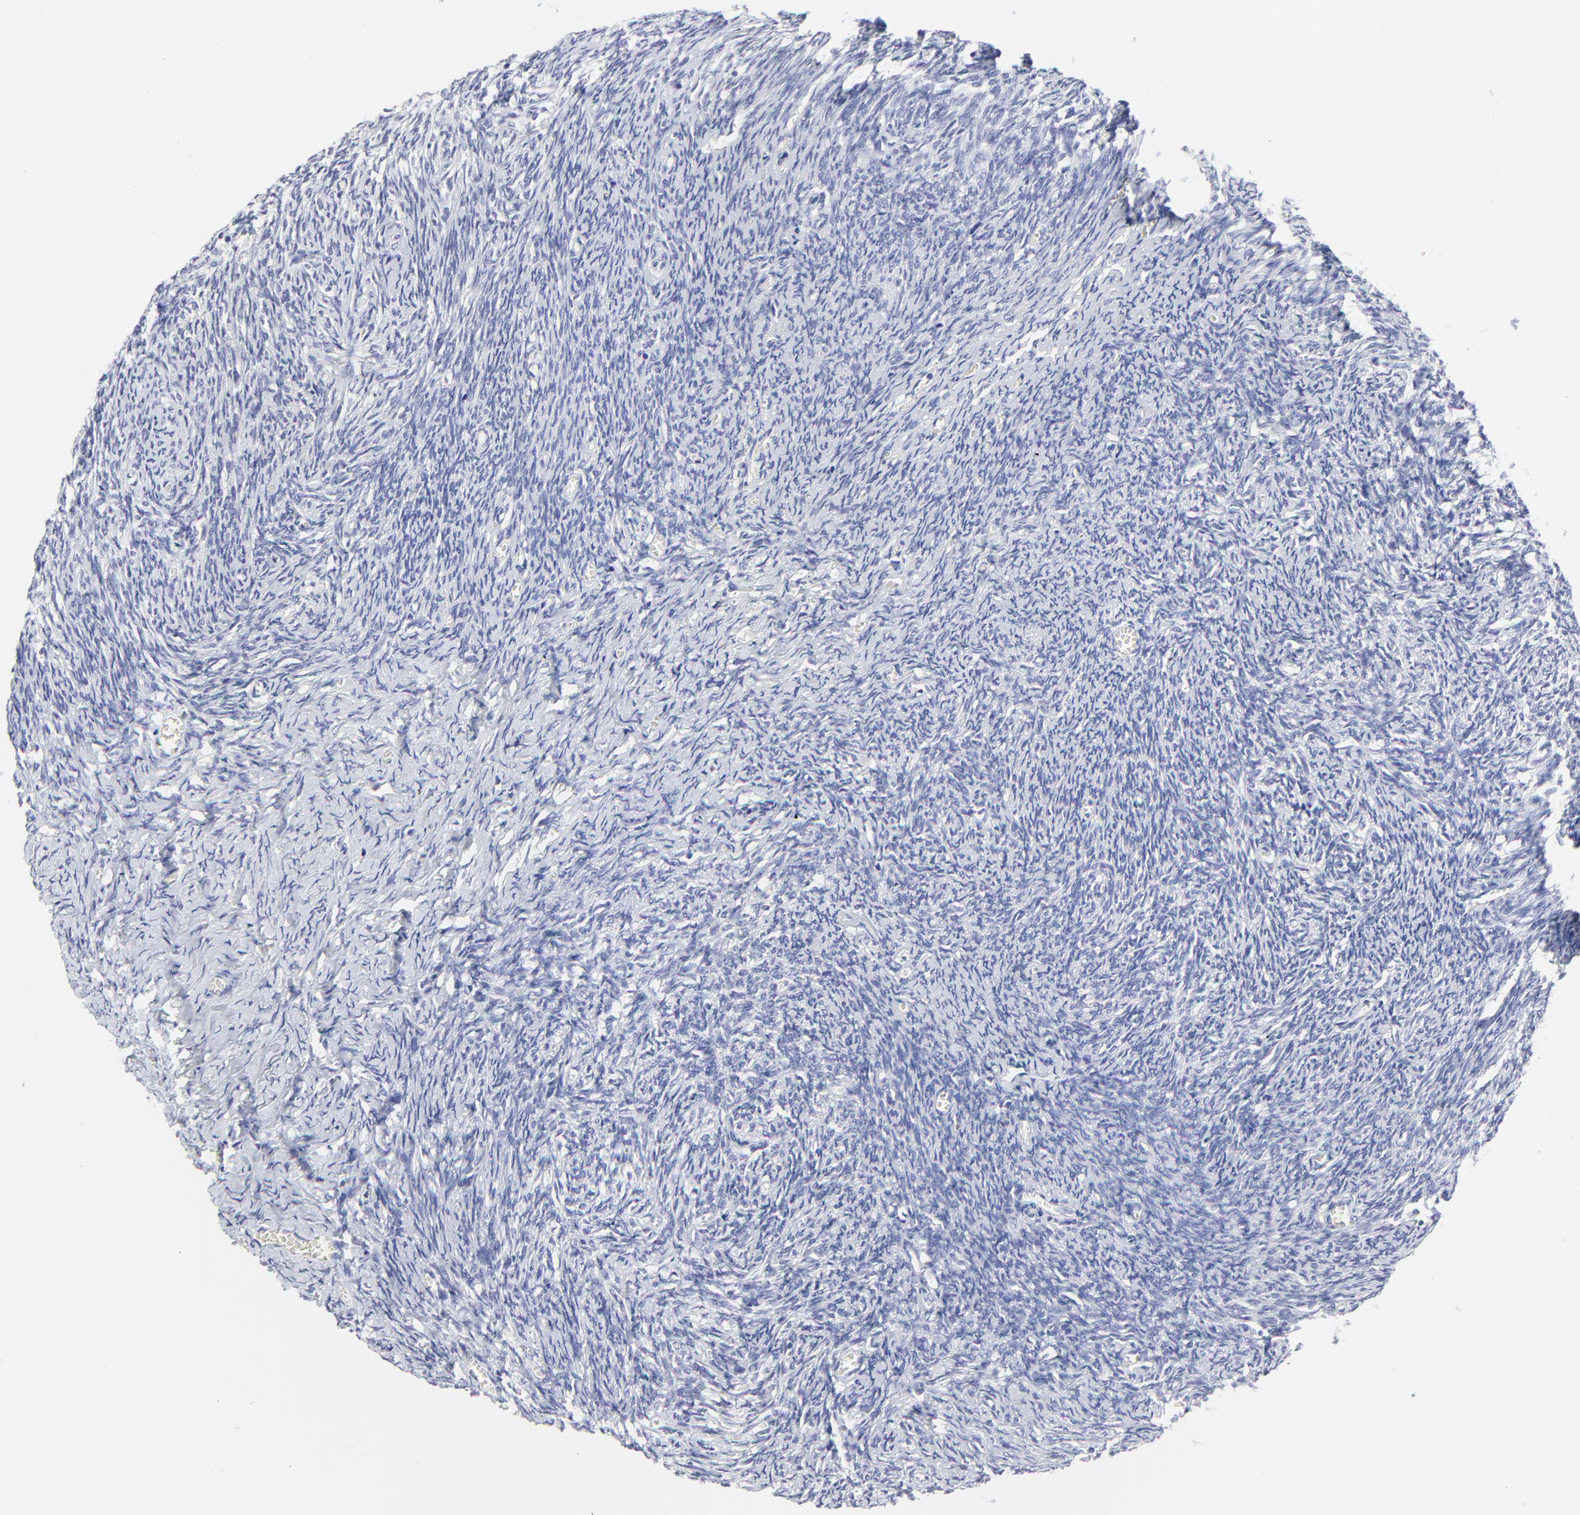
{"staining": {"intensity": "weak", "quantity": ">75%", "location": "cytoplasmic/membranous"}, "tissue": "ovary", "cell_type": "Follicle cells", "image_type": "normal", "snomed": [{"axis": "morphology", "description": "Normal tissue, NOS"}, {"axis": "topography", "description": "Ovary"}], "caption": "Approximately >75% of follicle cells in normal ovary reveal weak cytoplasmic/membranous protein expression as visualized by brown immunohistochemical staining.", "gene": "NCAPH", "patient": {"sex": "female", "age": 54}}